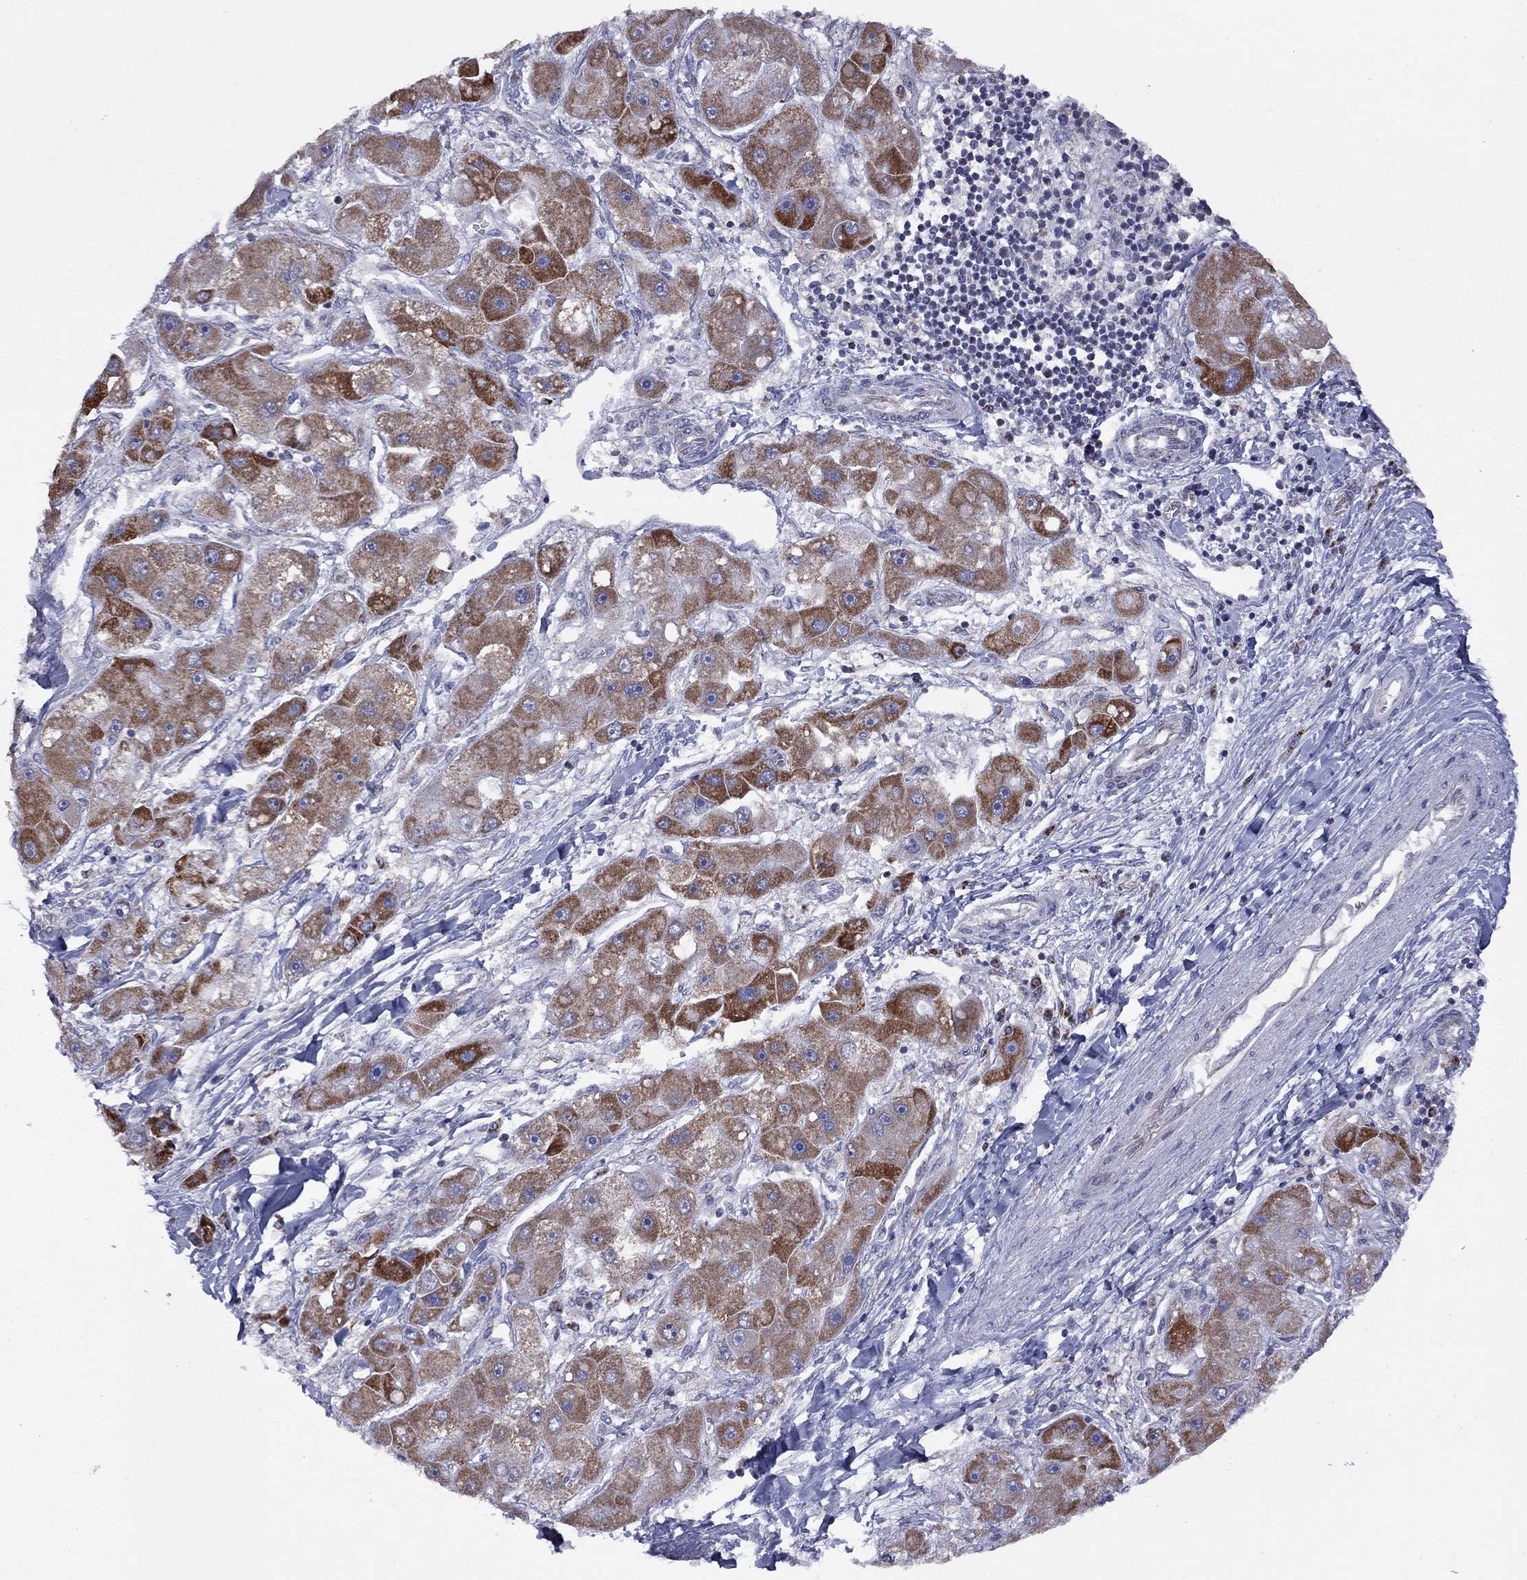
{"staining": {"intensity": "strong", "quantity": ">75%", "location": "cytoplasmic/membranous"}, "tissue": "liver cancer", "cell_type": "Tumor cells", "image_type": "cancer", "snomed": [{"axis": "morphology", "description": "Carcinoma, Hepatocellular, NOS"}, {"axis": "topography", "description": "Liver"}], "caption": "Protein expression analysis of liver cancer (hepatocellular carcinoma) demonstrates strong cytoplasmic/membranous staining in about >75% of tumor cells.", "gene": "NDUFB1", "patient": {"sex": "male", "age": 24}}